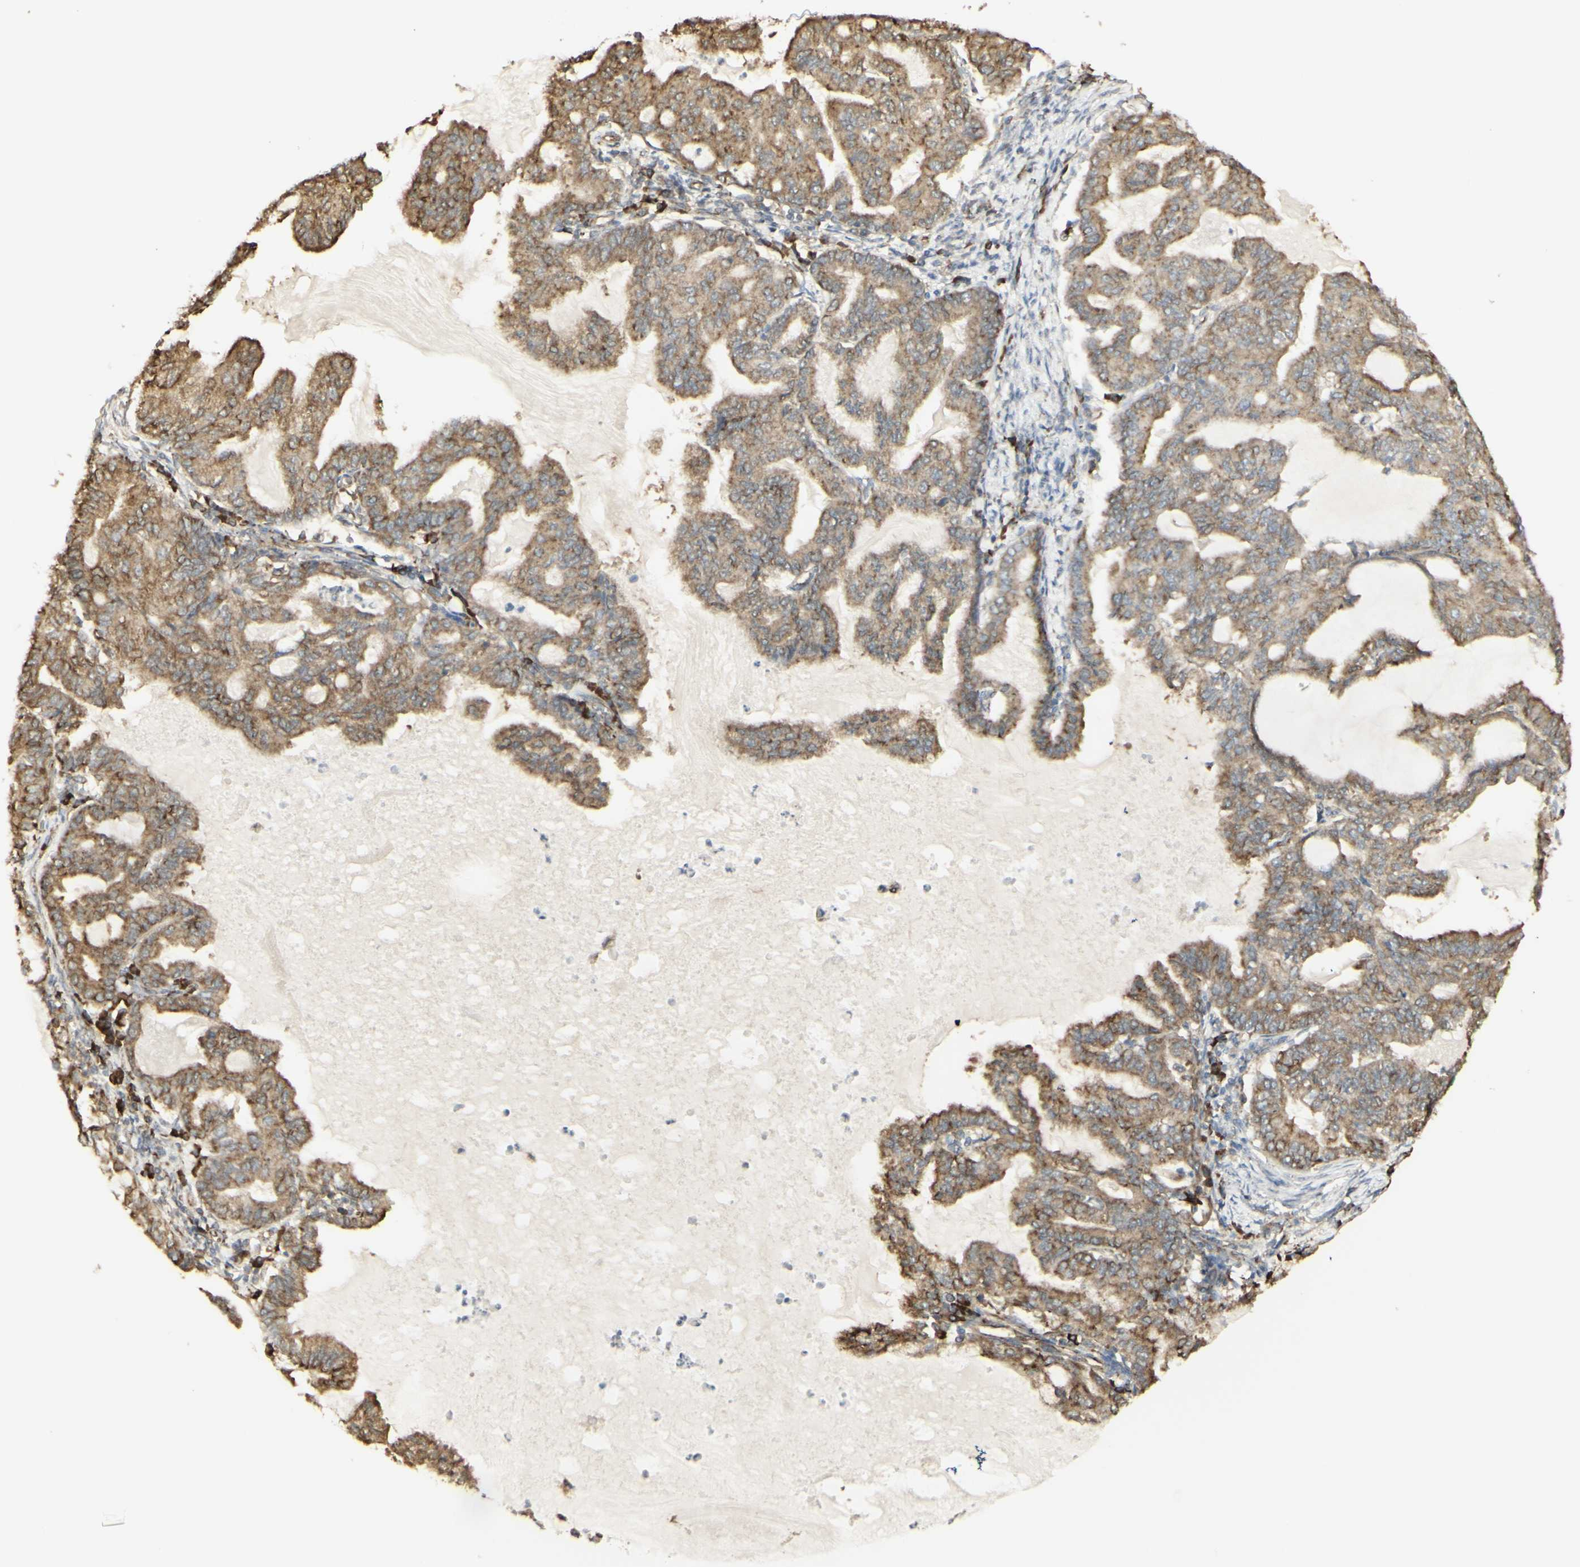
{"staining": {"intensity": "moderate", "quantity": ">75%", "location": "cytoplasmic/membranous"}, "tissue": "endometrial cancer", "cell_type": "Tumor cells", "image_type": "cancer", "snomed": [{"axis": "morphology", "description": "Adenocarcinoma, NOS"}, {"axis": "topography", "description": "Endometrium"}], "caption": "DAB (3,3'-diaminobenzidine) immunohistochemical staining of endometrial cancer reveals moderate cytoplasmic/membranous protein expression in about >75% of tumor cells. (Stains: DAB (3,3'-diaminobenzidine) in brown, nuclei in blue, Microscopy: brightfield microscopy at high magnification).", "gene": "EEF1B2", "patient": {"sex": "female", "age": 86}}